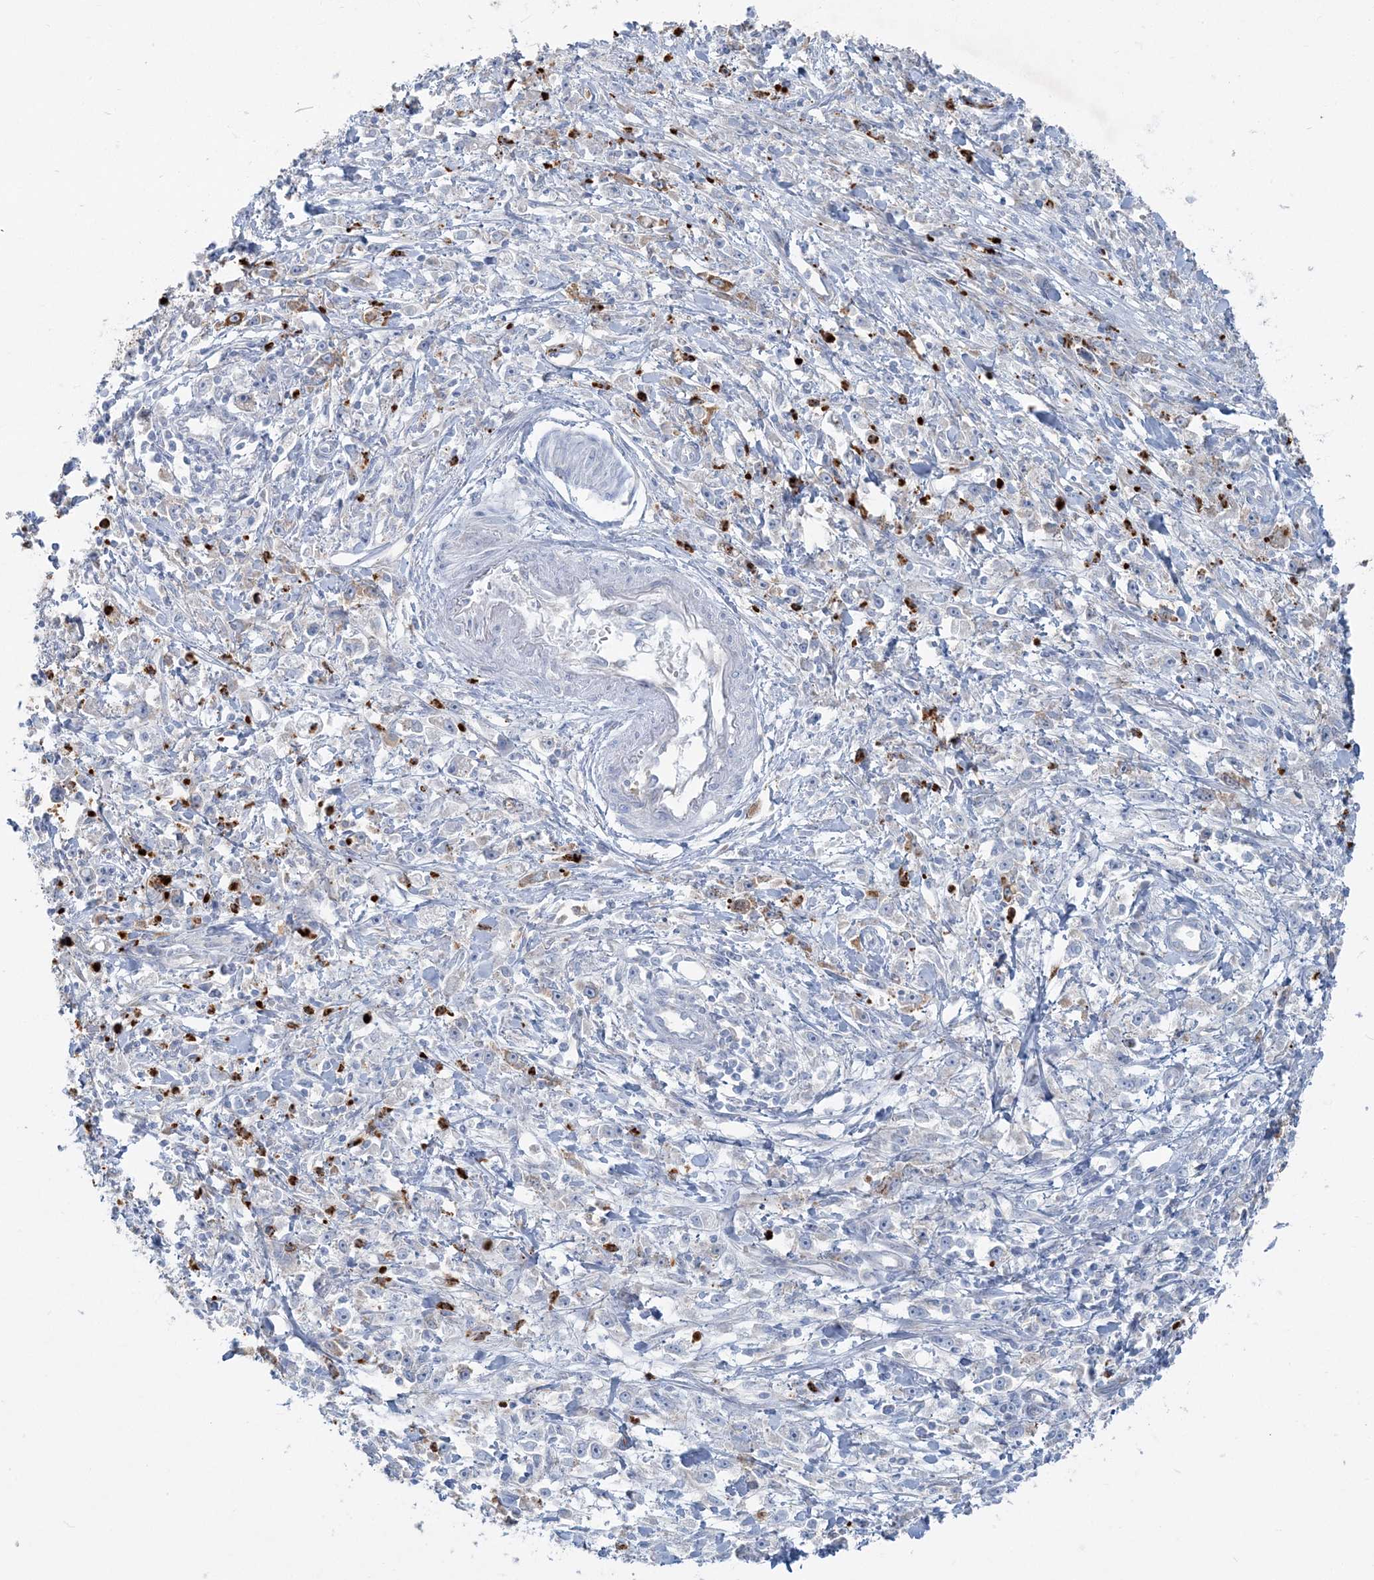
{"staining": {"intensity": "negative", "quantity": "none", "location": "none"}, "tissue": "stomach cancer", "cell_type": "Tumor cells", "image_type": "cancer", "snomed": [{"axis": "morphology", "description": "Adenocarcinoma, NOS"}, {"axis": "topography", "description": "Stomach"}], "caption": "A high-resolution photomicrograph shows immunohistochemistry (IHC) staining of stomach cancer (adenocarcinoma), which reveals no significant staining in tumor cells.", "gene": "CCNJ", "patient": {"sex": "female", "age": 59}}